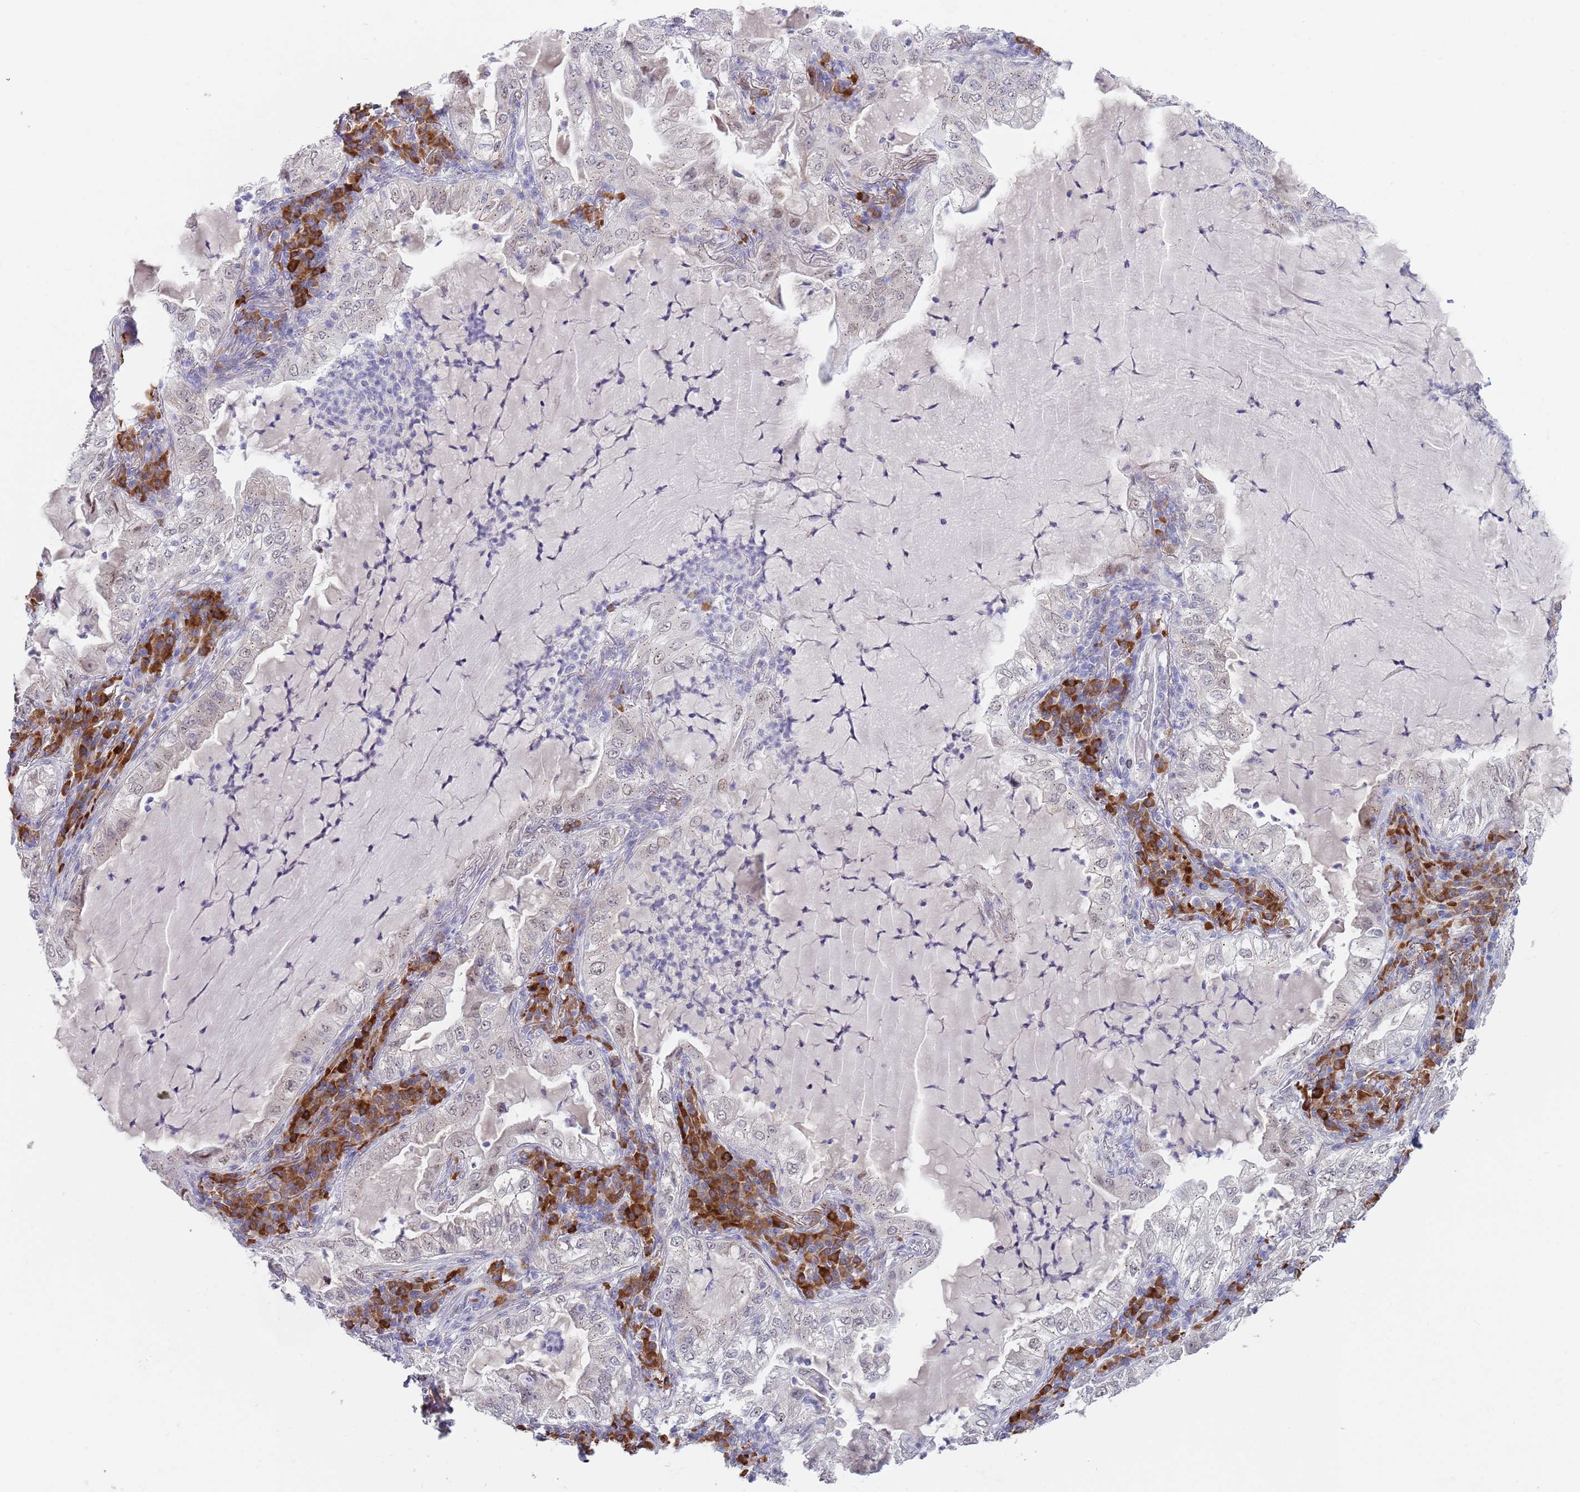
{"staining": {"intensity": "weak", "quantity": "25%-75%", "location": "nuclear"}, "tissue": "lung cancer", "cell_type": "Tumor cells", "image_type": "cancer", "snomed": [{"axis": "morphology", "description": "Adenocarcinoma, NOS"}, {"axis": "topography", "description": "Lung"}], "caption": "Approximately 25%-75% of tumor cells in lung adenocarcinoma reveal weak nuclear protein positivity as visualized by brown immunohistochemical staining.", "gene": "TNRC6C", "patient": {"sex": "female", "age": 73}}